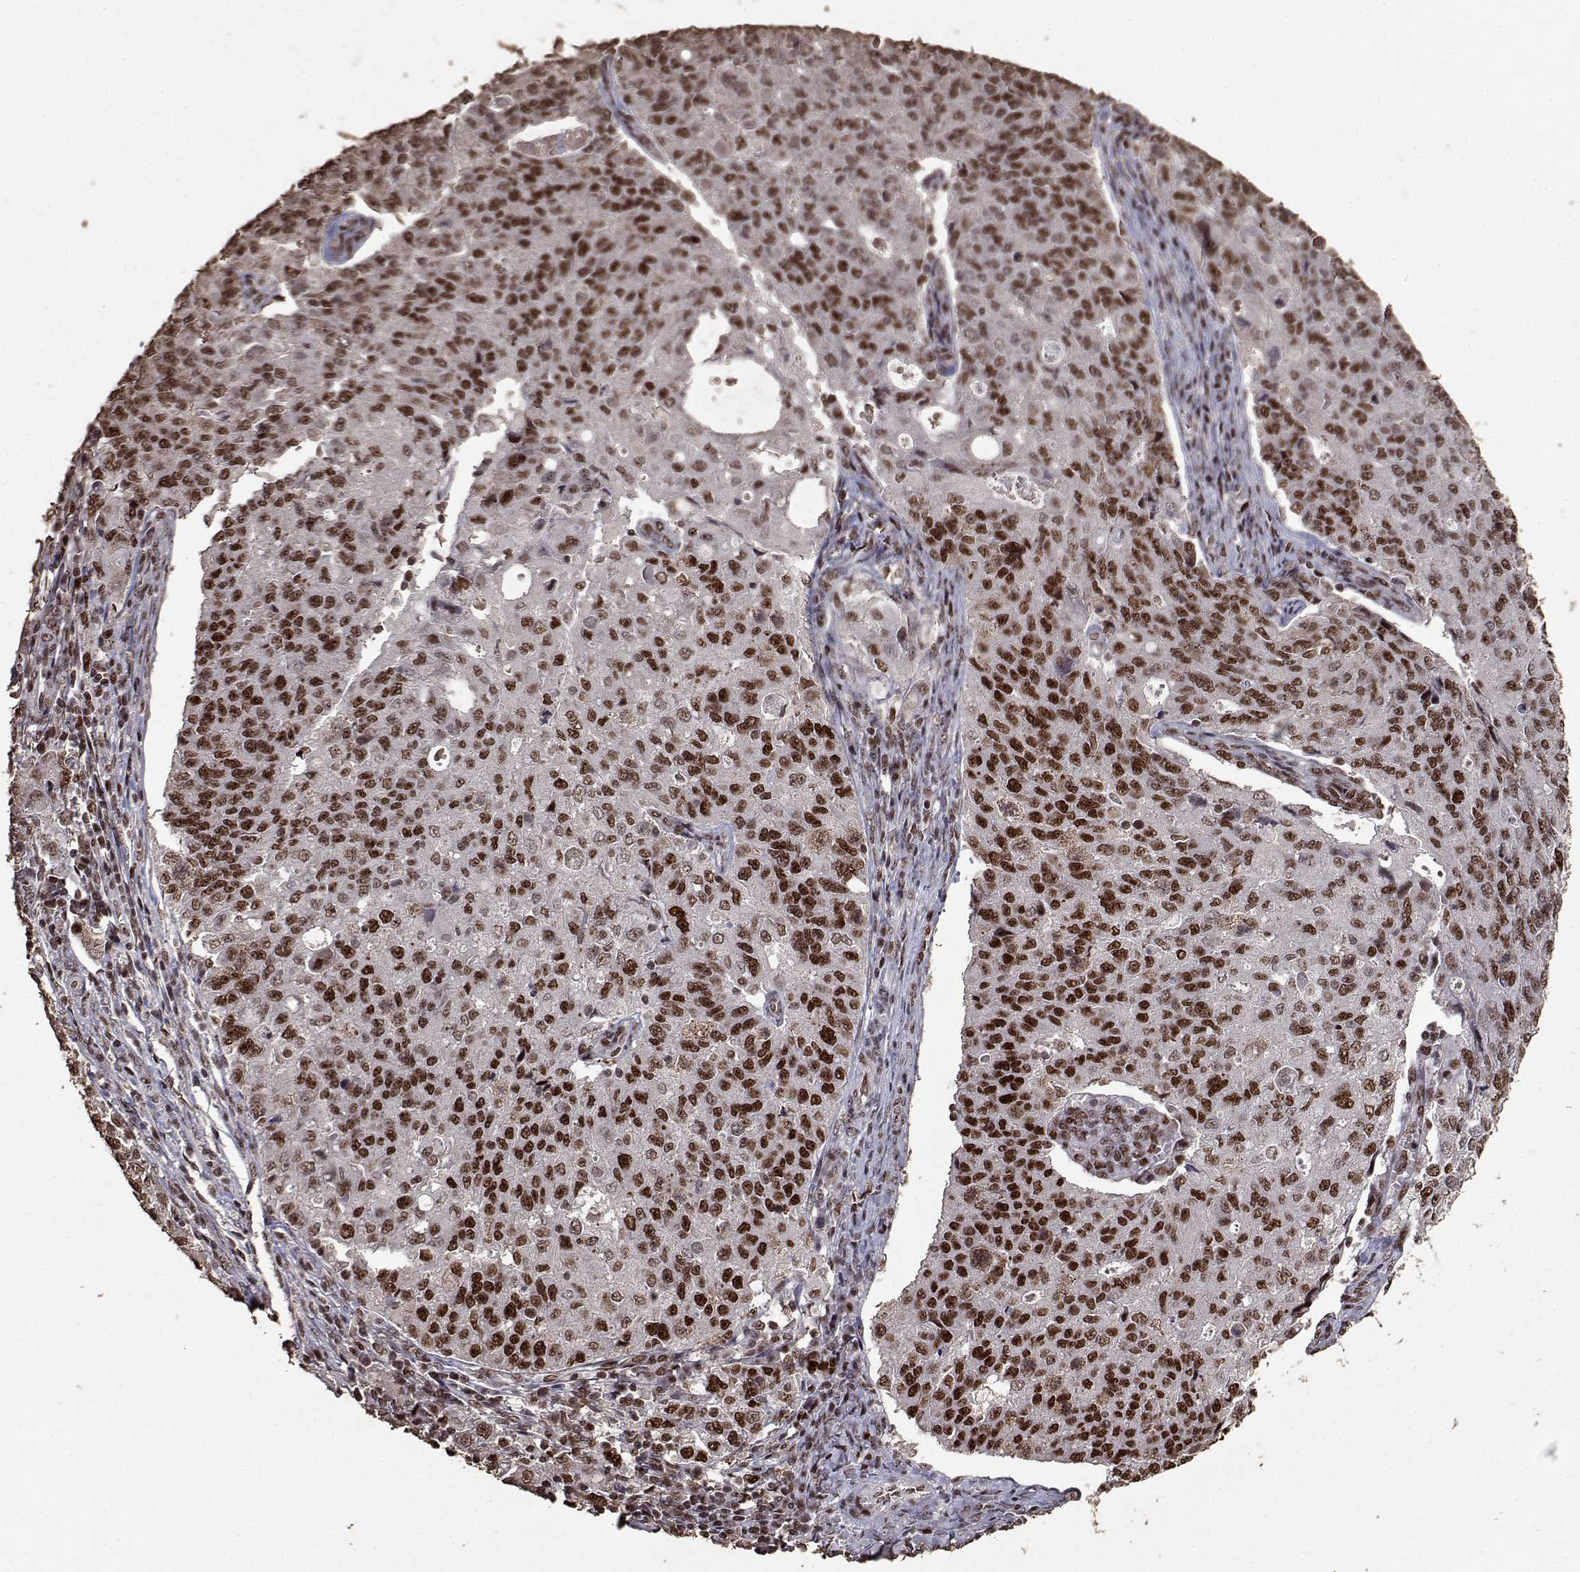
{"staining": {"intensity": "strong", "quantity": ">75%", "location": "nuclear"}, "tissue": "endometrial cancer", "cell_type": "Tumor cells", "image_type": "cancer", "snomed": [{"axis": "morphology", "description": "Adenocarcinoma, NOS"}, {"axis": "topography", "description": "Endometrium"}], "caption": "This is an image of immunohistochemistry staining of endometrial cancer, which shows strong expression in the nuclear of tumor cells.", "gene": "TOE1", "patient": {"sex": "female", "age": 43}}